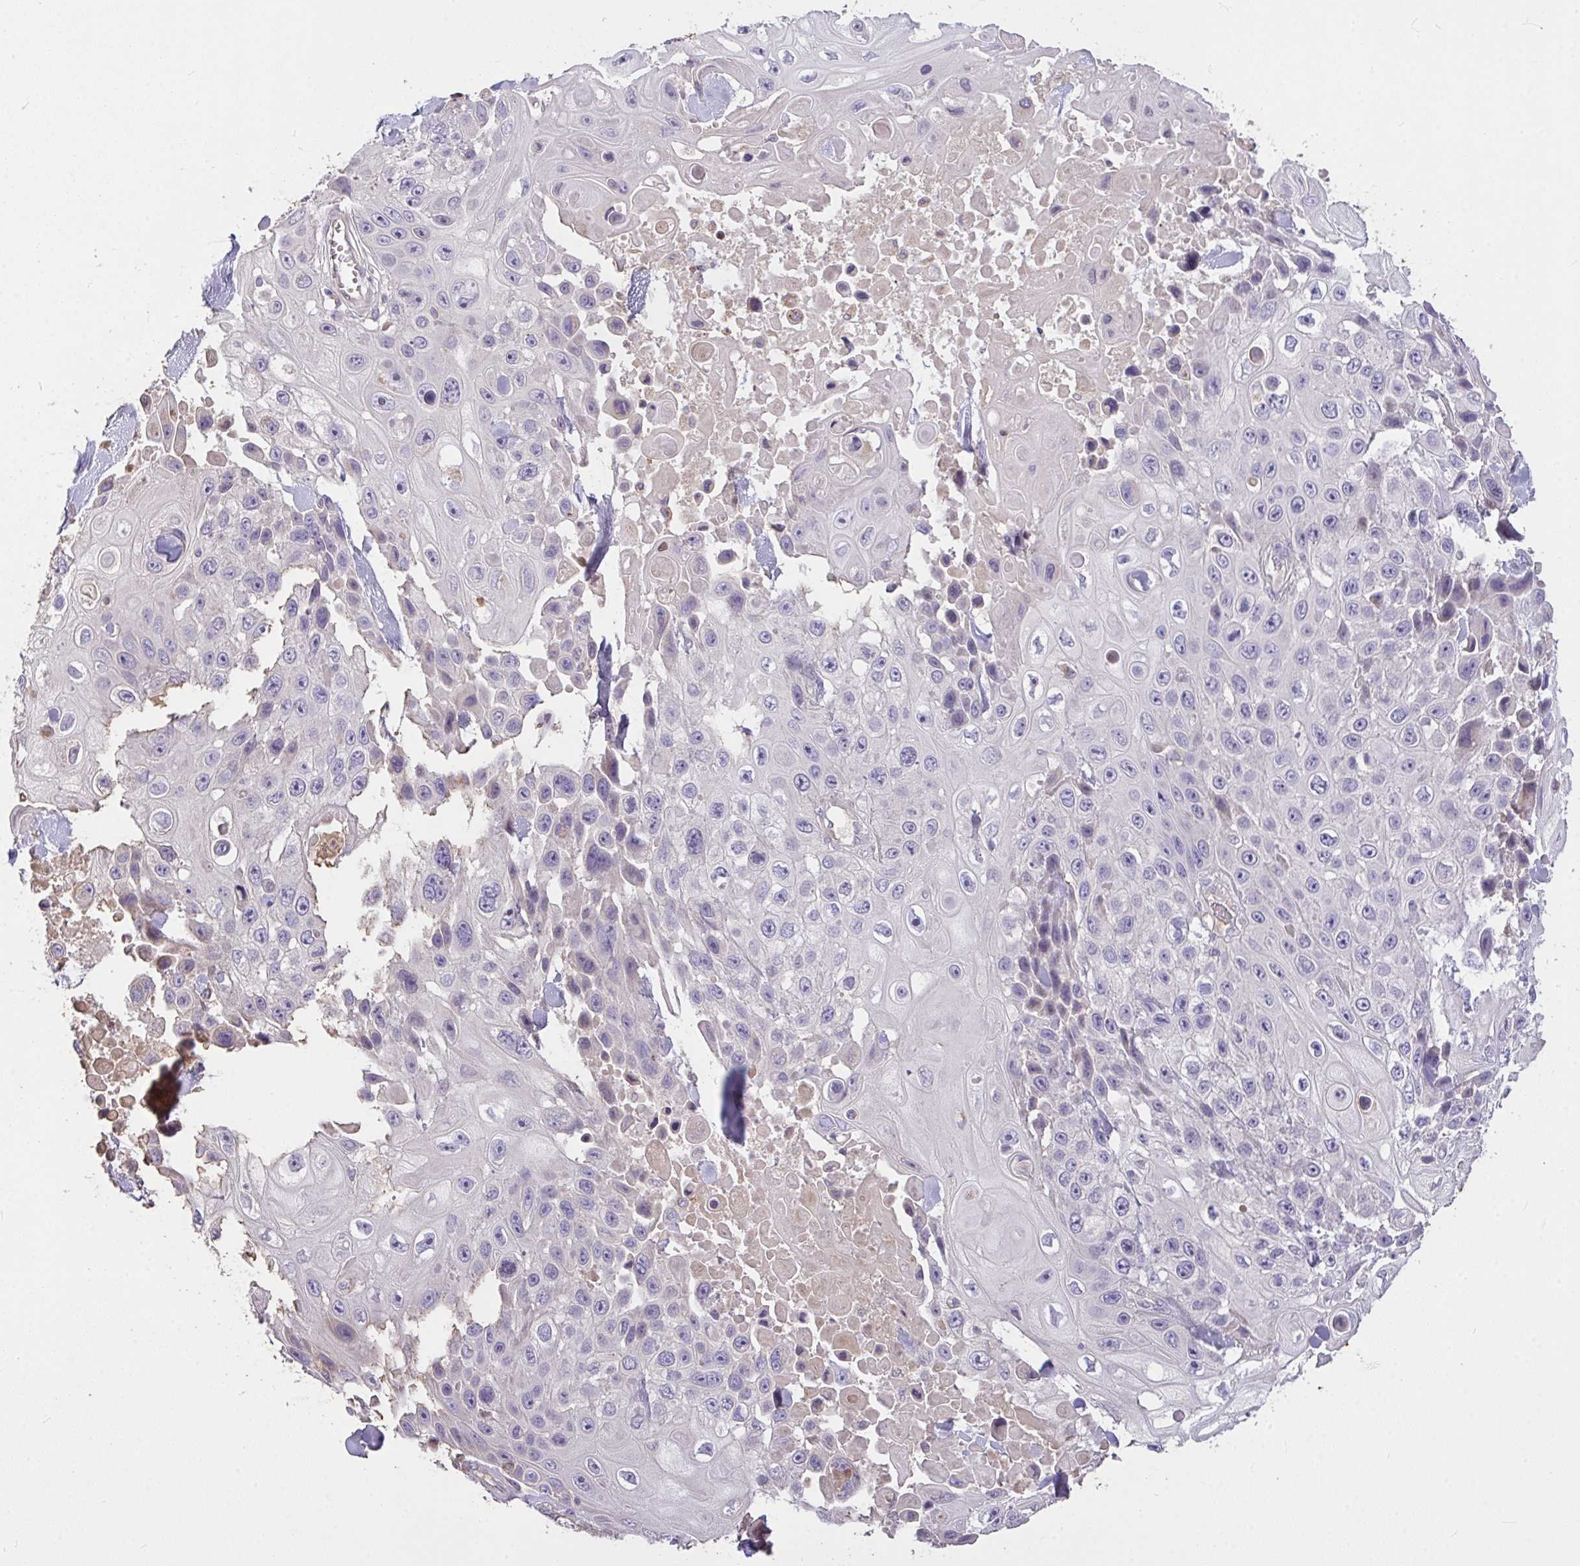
{"staining": {"intensity": "negative", "quantity": "none", "location": "none"}, "tissue": "skin cancer", "cell_type": "Tumor cells", "image_type": "cancer", "snomed": [{"axis": "morphology", "description": "Squamous cell carcinoma, NOS"}, {"axis": "topography", "description": "Skin"}], "caption": "Immunohistochemistry histopathology image of skin squamous cell carcinoma stained for a protein (brown), which reveals no expression in tumor cells.", "gene": "FCER1A", "patient": {"sex": "male", "age": 82}}